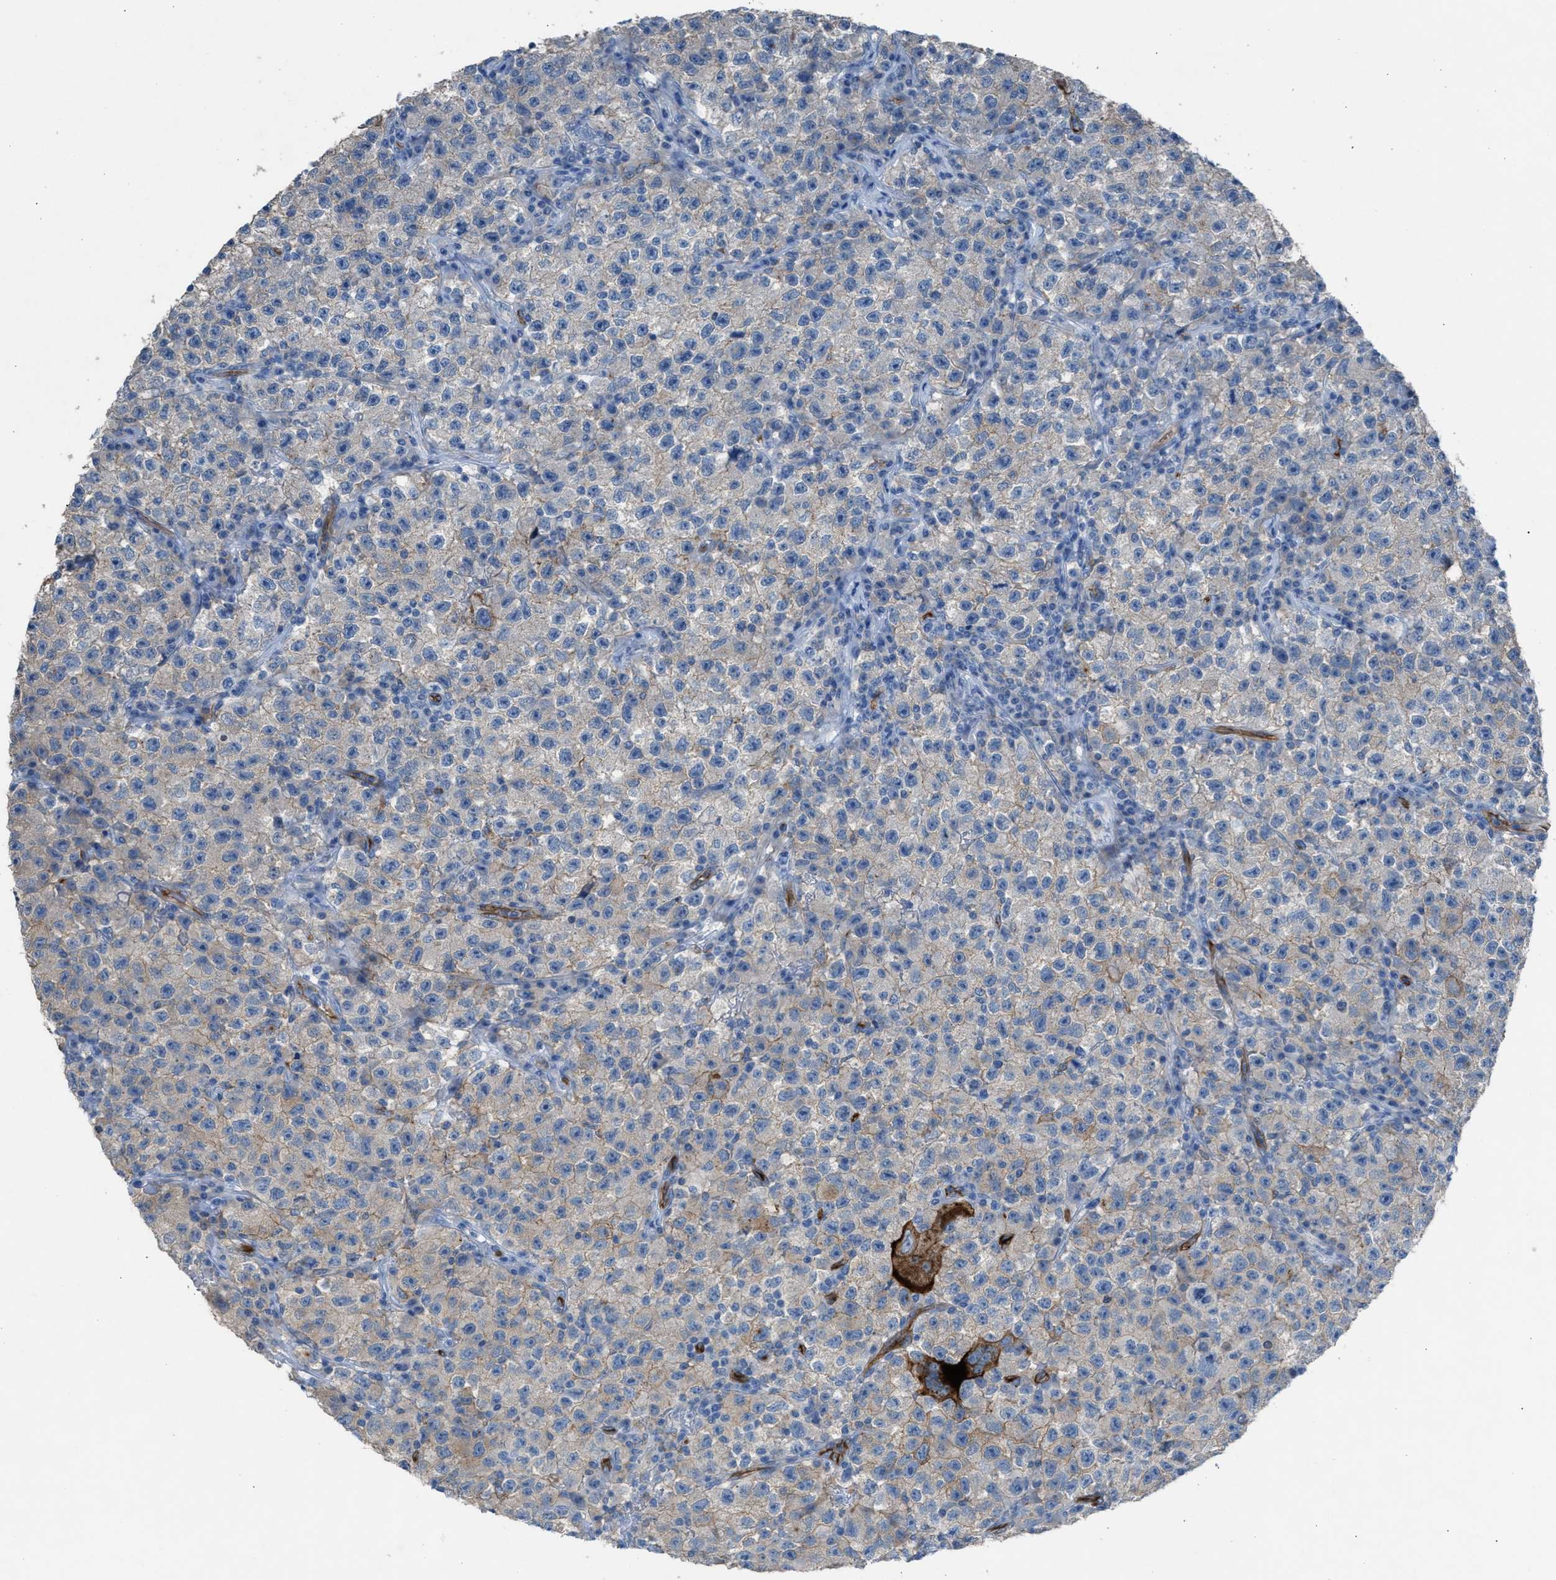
{"staining": {"intensity": "negative", "quantity": "none", "location": "none"}, "tissue": "testis cancer", "cell_type": "Tumor cells", "image_type": "cancer", "snomed": [{"axis": "morphology", "description": "Seminoma, NOS"}, {"axis": "topography", "description": "Testis"}], "caption": "Human seminoma (testis) stained for a protein using immunohistochemistry shows no staining in tumor cells.", "gene": "DYSF", "patient": {"sex": "male", "age": 22}}